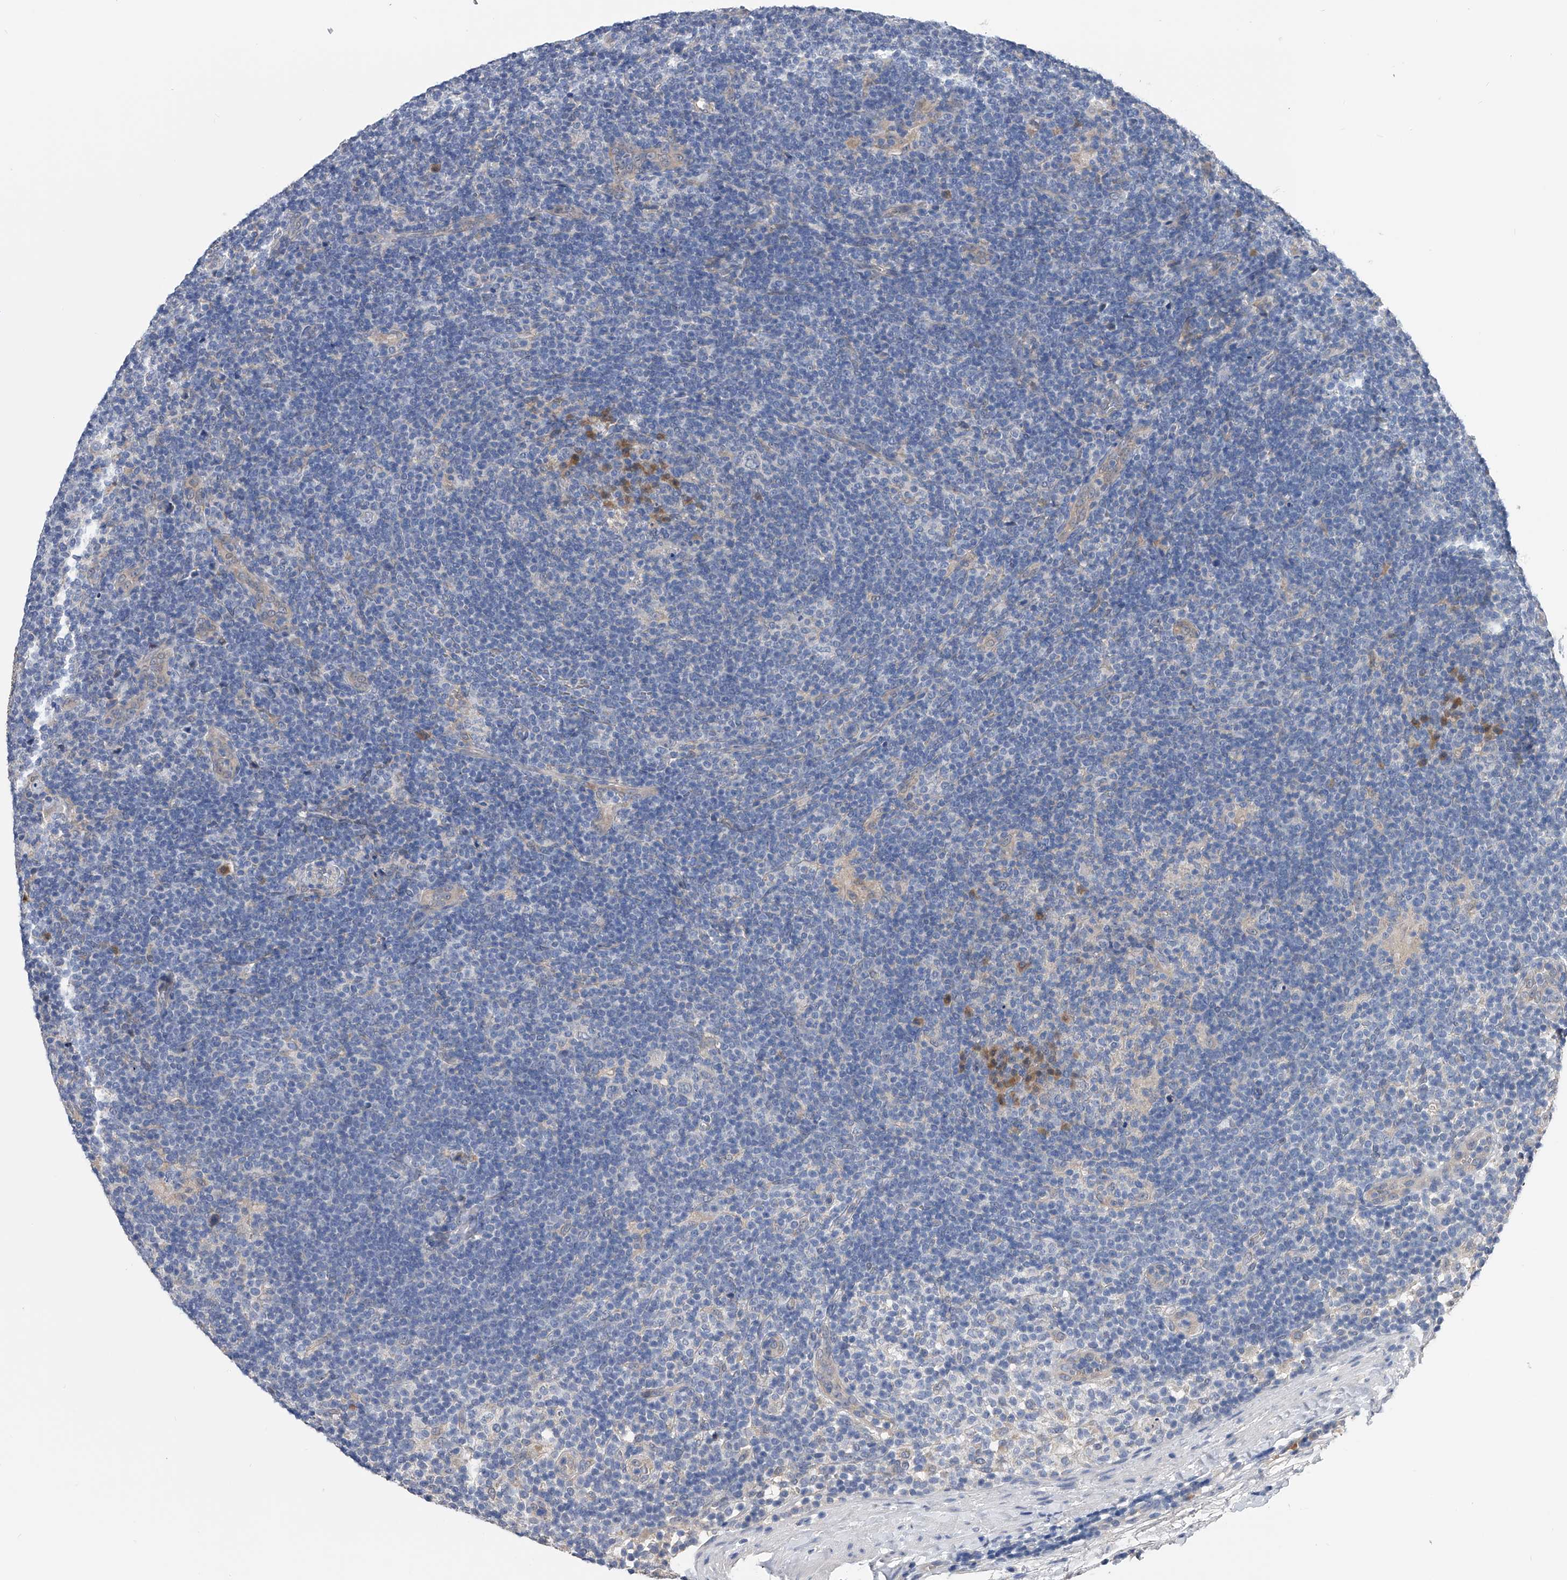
{"staining": {"intensity": "negative", "quantity": "none", "location": "none"}, "tissue": "lymphoma", "cell_type": "Tumor cells", "image_type": "cancer", "snomed": [{"axis": "morphology", "description": "Hodgkin's disease, NOS"}, {"axis": "topography", "description": "Lymph node"}], "caption": "Micrograph shows no significant protein expression in tumor cells of Hodgkin's disease.", "gene": "PGM3", "patient": {"sex": "female", "age": 57}}